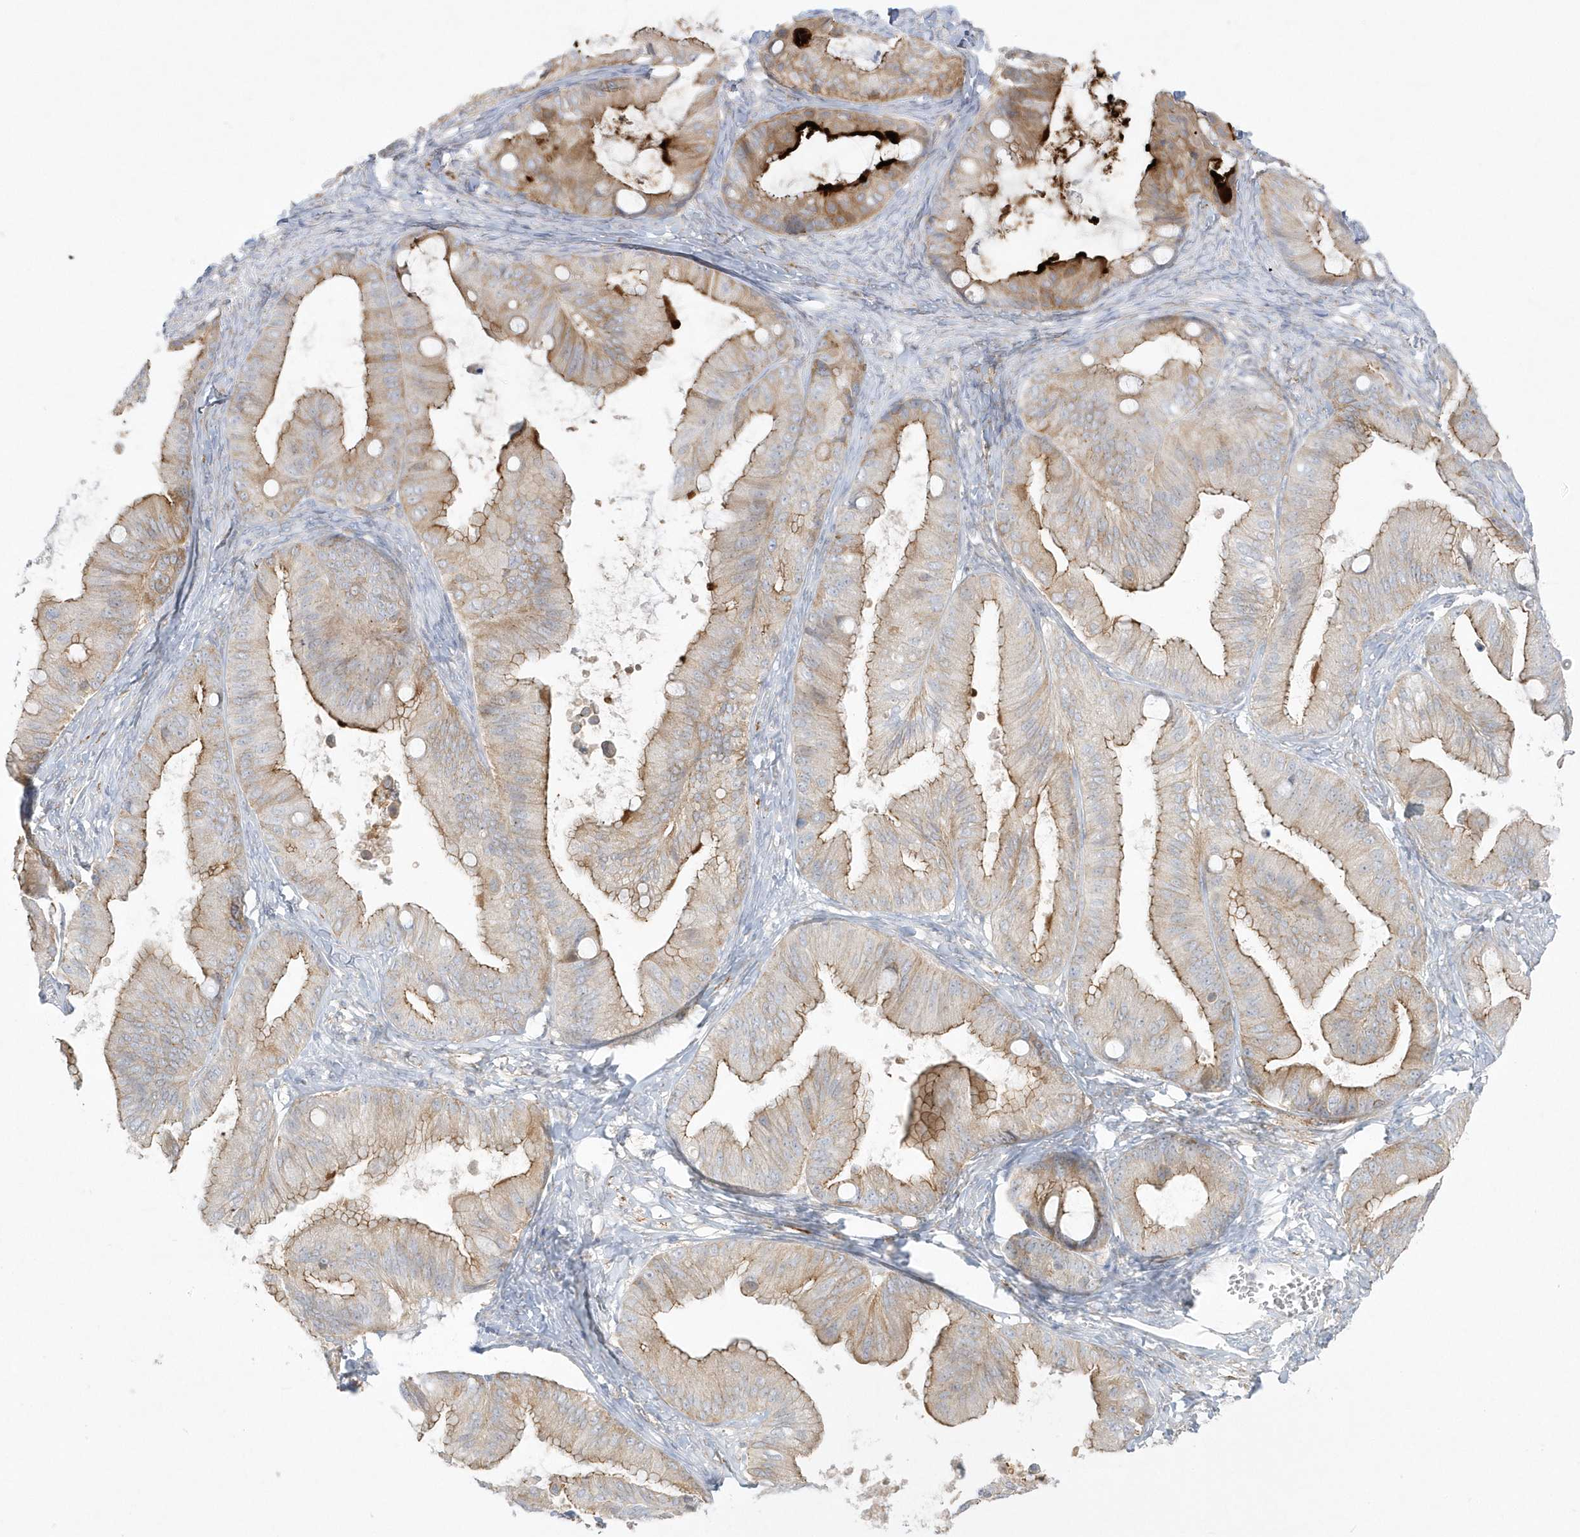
{"staining": {"intensity": "moderate", "quantity": ">75%", "location": "cytoplasmic/membranous"}, "tissue": "ovarian cancer", "cell_type": "Tumor cells", "image_type": "cancer", "snomed": [{"axis": "morphology", "description": "Cystadenocarcinoma, mucinous, NOS"}, {"axis": "topography", "description": "Ovary"}], "caption": "There is medium levels of moderate cytoplasmic/membranous expression in tumor cells of ovarian cancer, as demonstrated by immunohistochemical staining (brown color).", "gene": "DNAJC18", "patient": {"sex": "female", "age": 71}}